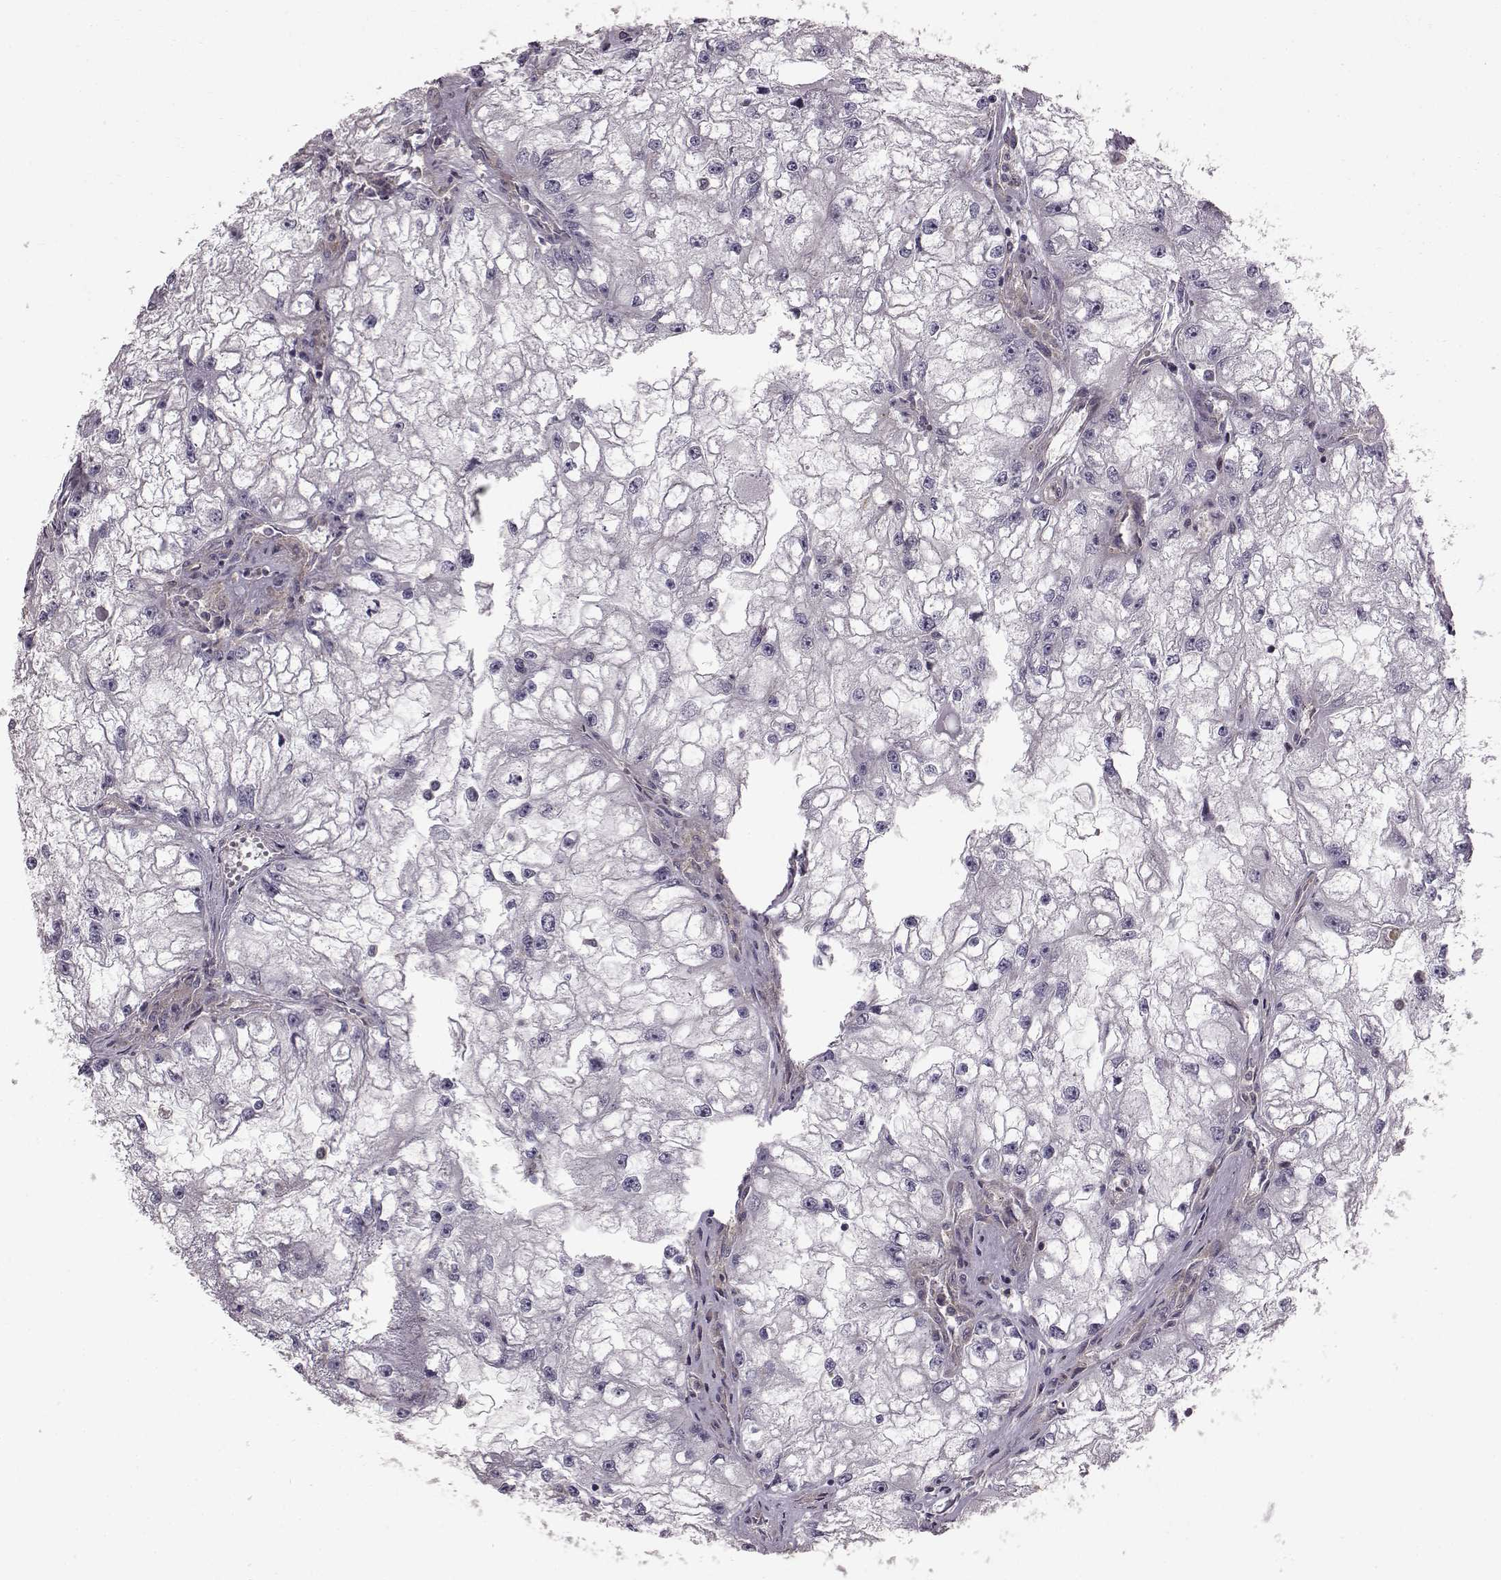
{"staining": {"intensity": "negative", "quantity": "none", "location": "none"}, "tissue": "renal cancer", "cell_type": "Tumor cells", "image_type": "cancer", "snomed": [{"axis": "morphology", "description": "Adenocarcinoma, NOS"}, {"axis": "topography", "description": "Kidney"}], "caption": "Tumor cells show no significant expression in renal cancer (adenocarcinoma).", "gene": "RABGAP1", "patient": {"sex": "male", "age": 59}}